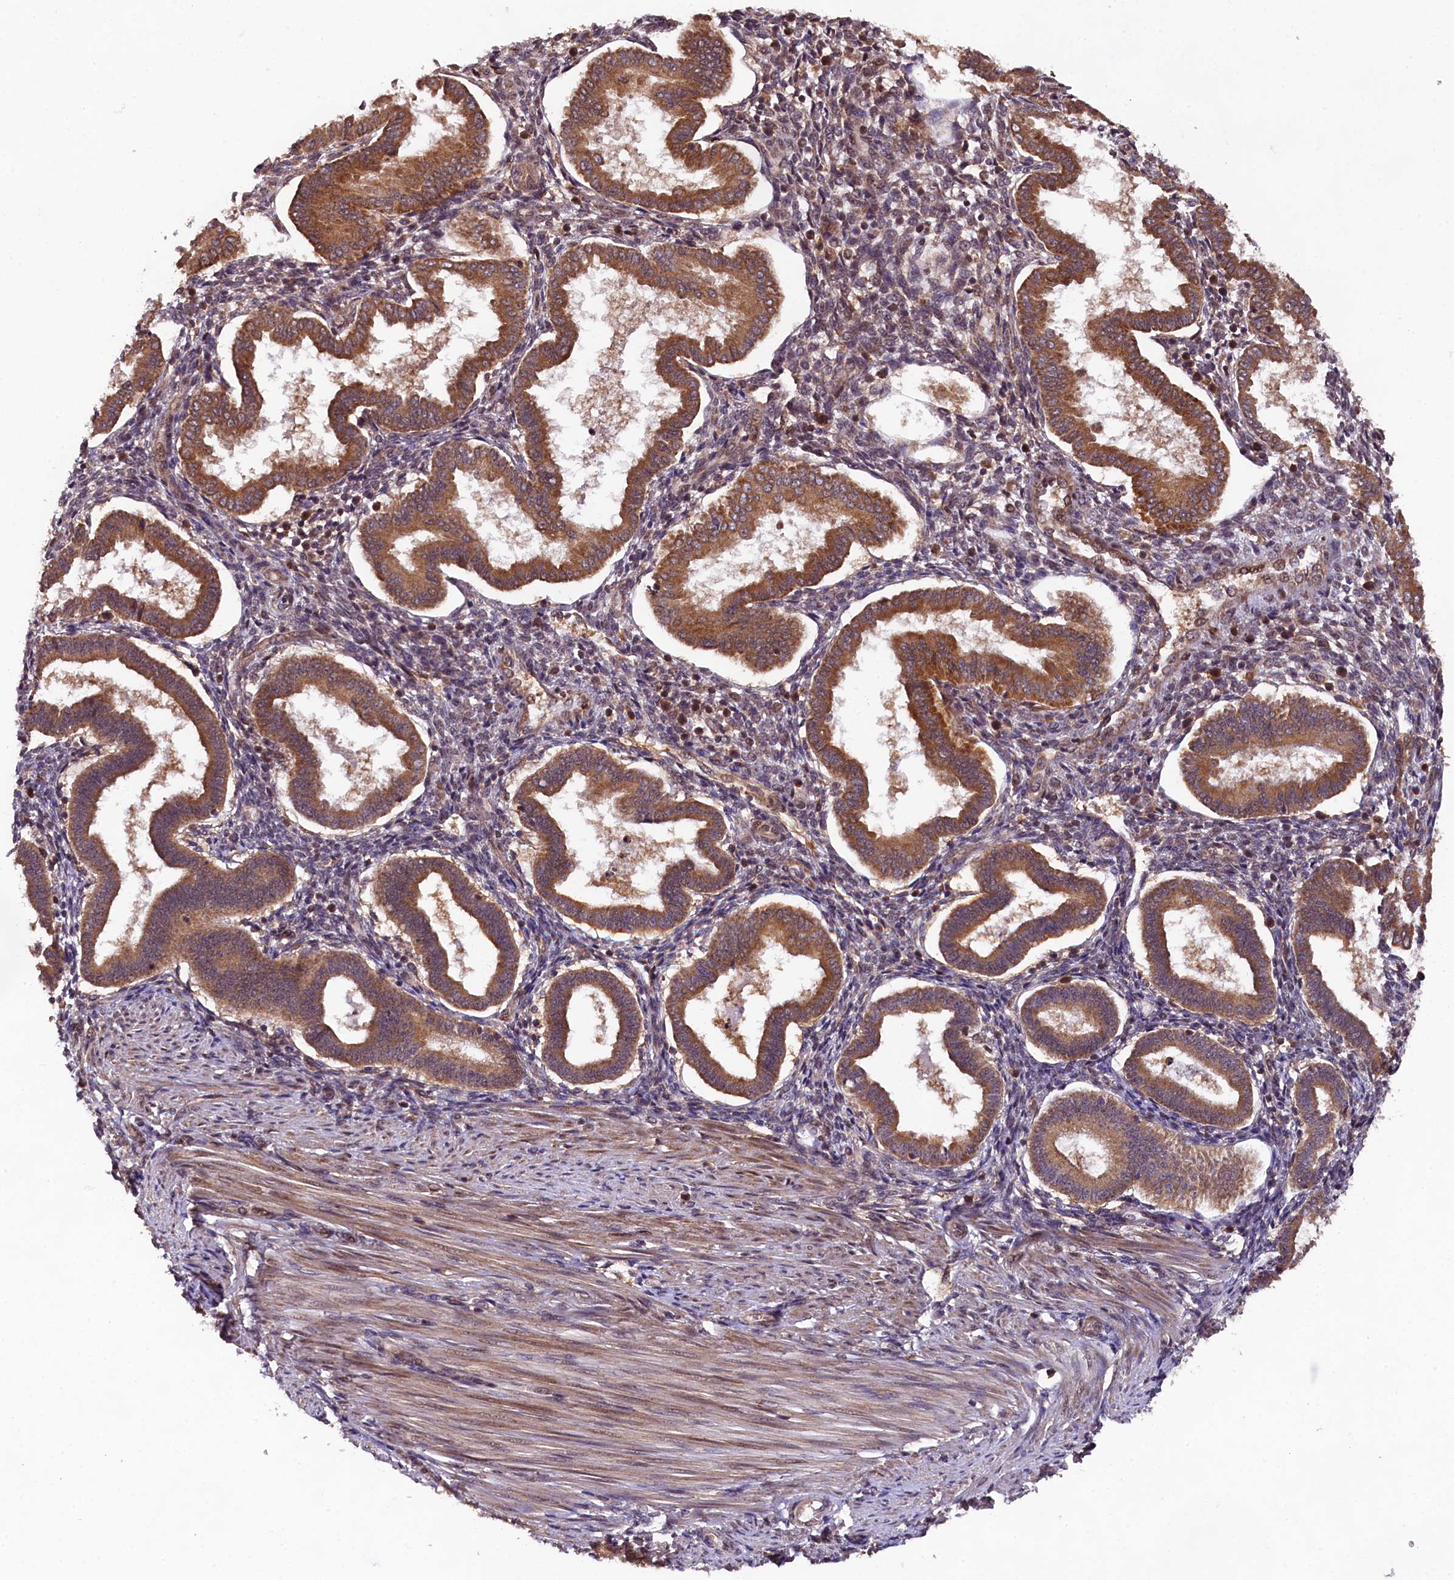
{"staining": {"intensity": "moderate", "quantity": "25%-75%", "location": "cytoplasmic/membranous"}, "tissue": "endometrium", "cell_type": "Cells in endometrial stroma", "image_type": "normal", "snomed": [{"axis": "morphology", "description": "Normal tissue, NOS"}, {"axis": "topography", "description": "Endometrium"}], "caption": "Immunohistochemical staining of normal endometrium shows moderate cytoplasmic/membranous protein expression in approximately 25%-75% of cells in endometrial stroma. (brown staining indicates protein expression, while blue staining denotes nuclei).", "gene": "DOHH", "patient": {"sex": "female", "age": 24}}